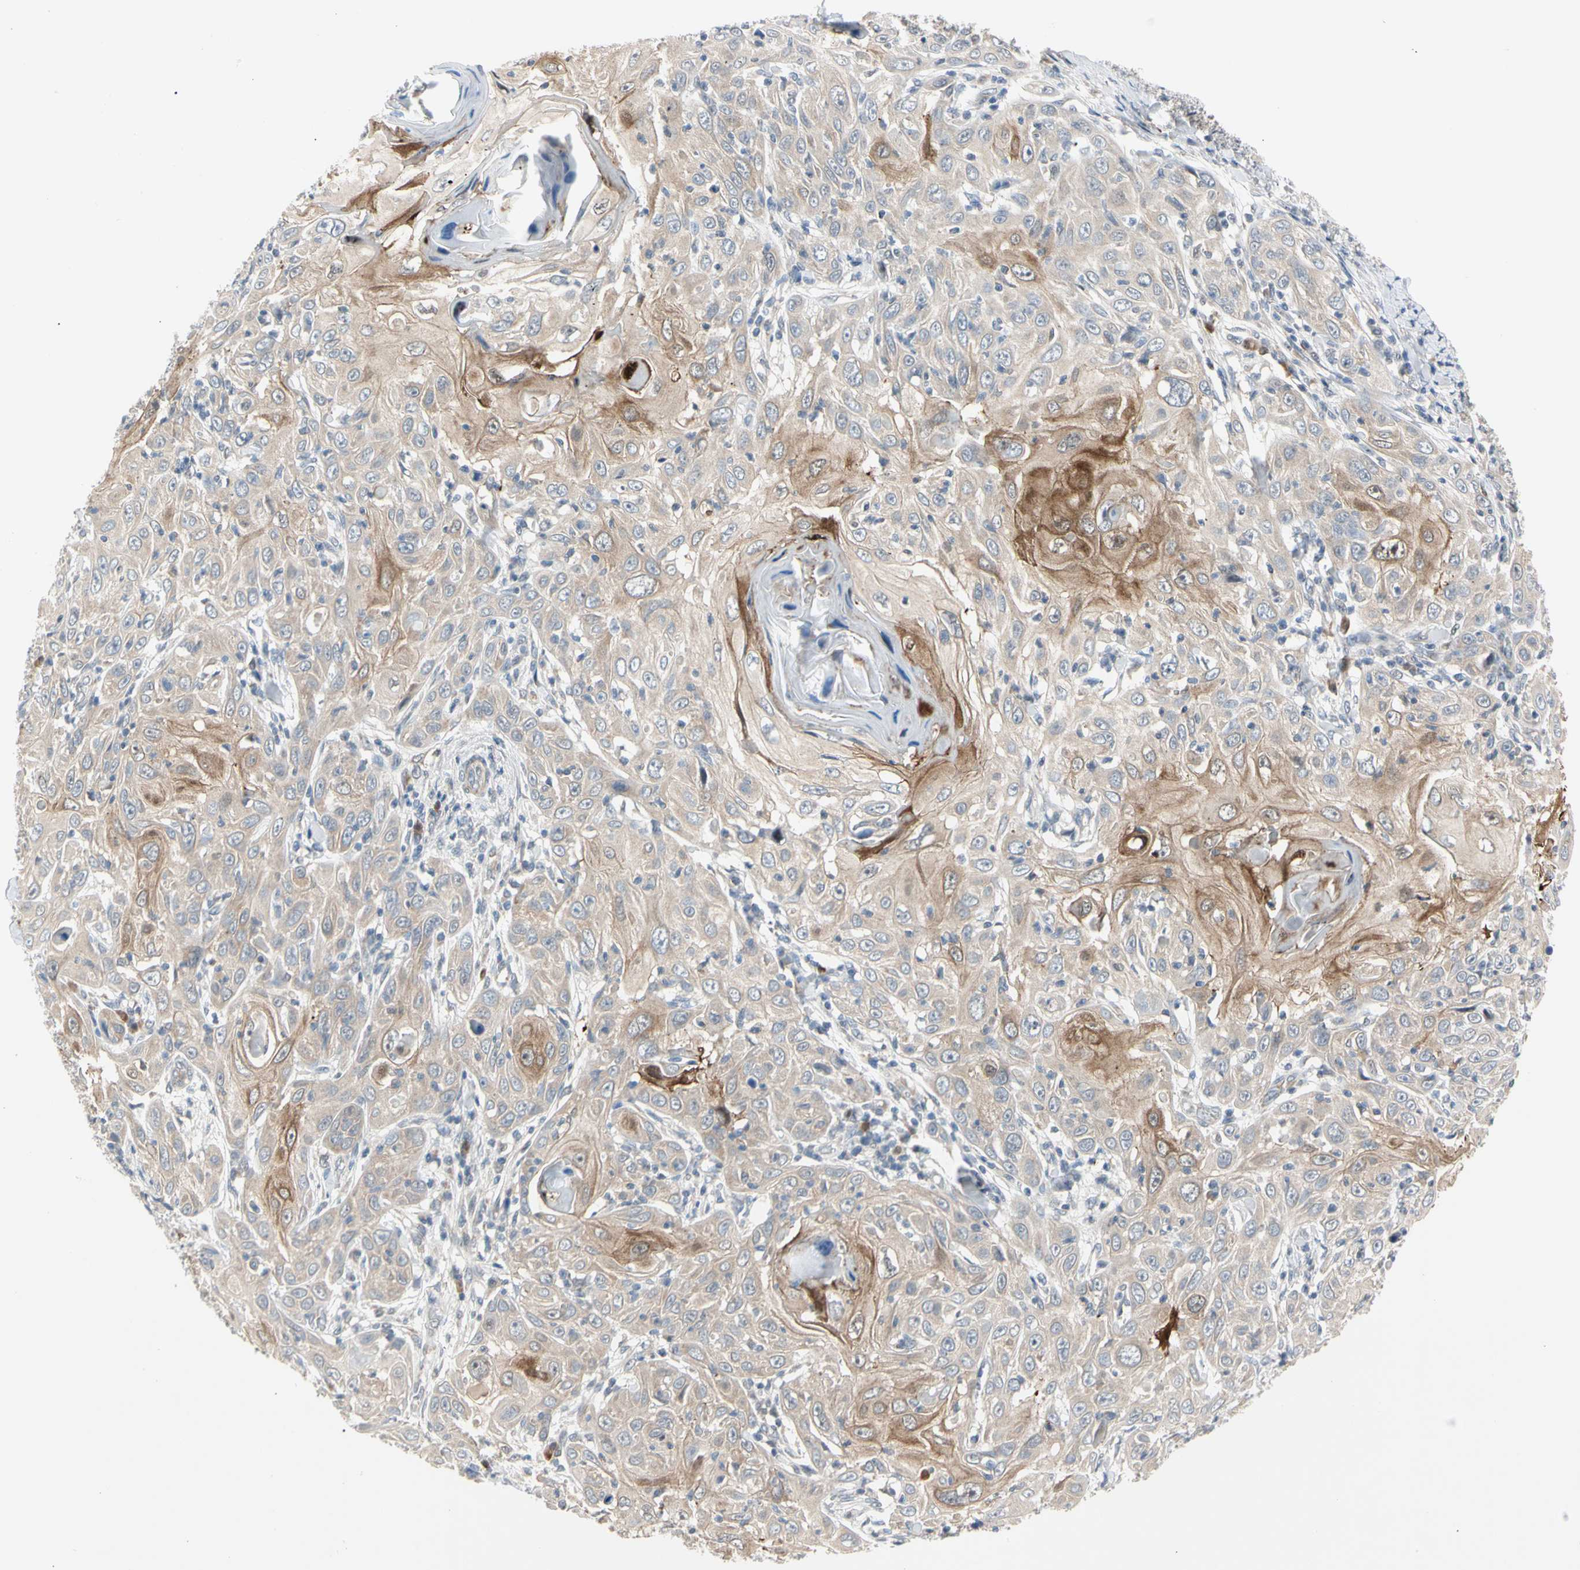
{"staining": {"intensity": "weak", "quantity": ">75%", "location": "cytoplasmic/membranous"}, "tissue": "skin cancer", "cell_type": "Tumor cells", "image_type": "cancer", "snomed": [{"axis": "morphology", "description": "Squamous cell carcinoma, NOS"}, {"axis": "topography", "description": "Skin"}], "caption": "Squamous cell carcinoma (skin) was stained to show a protein in brown. There is low levels of weak cytoplasmic/membranous expression in about >75% of tumor cells.", "gene": "MARK1", "patient": {"sex": "female", "age": 88}}